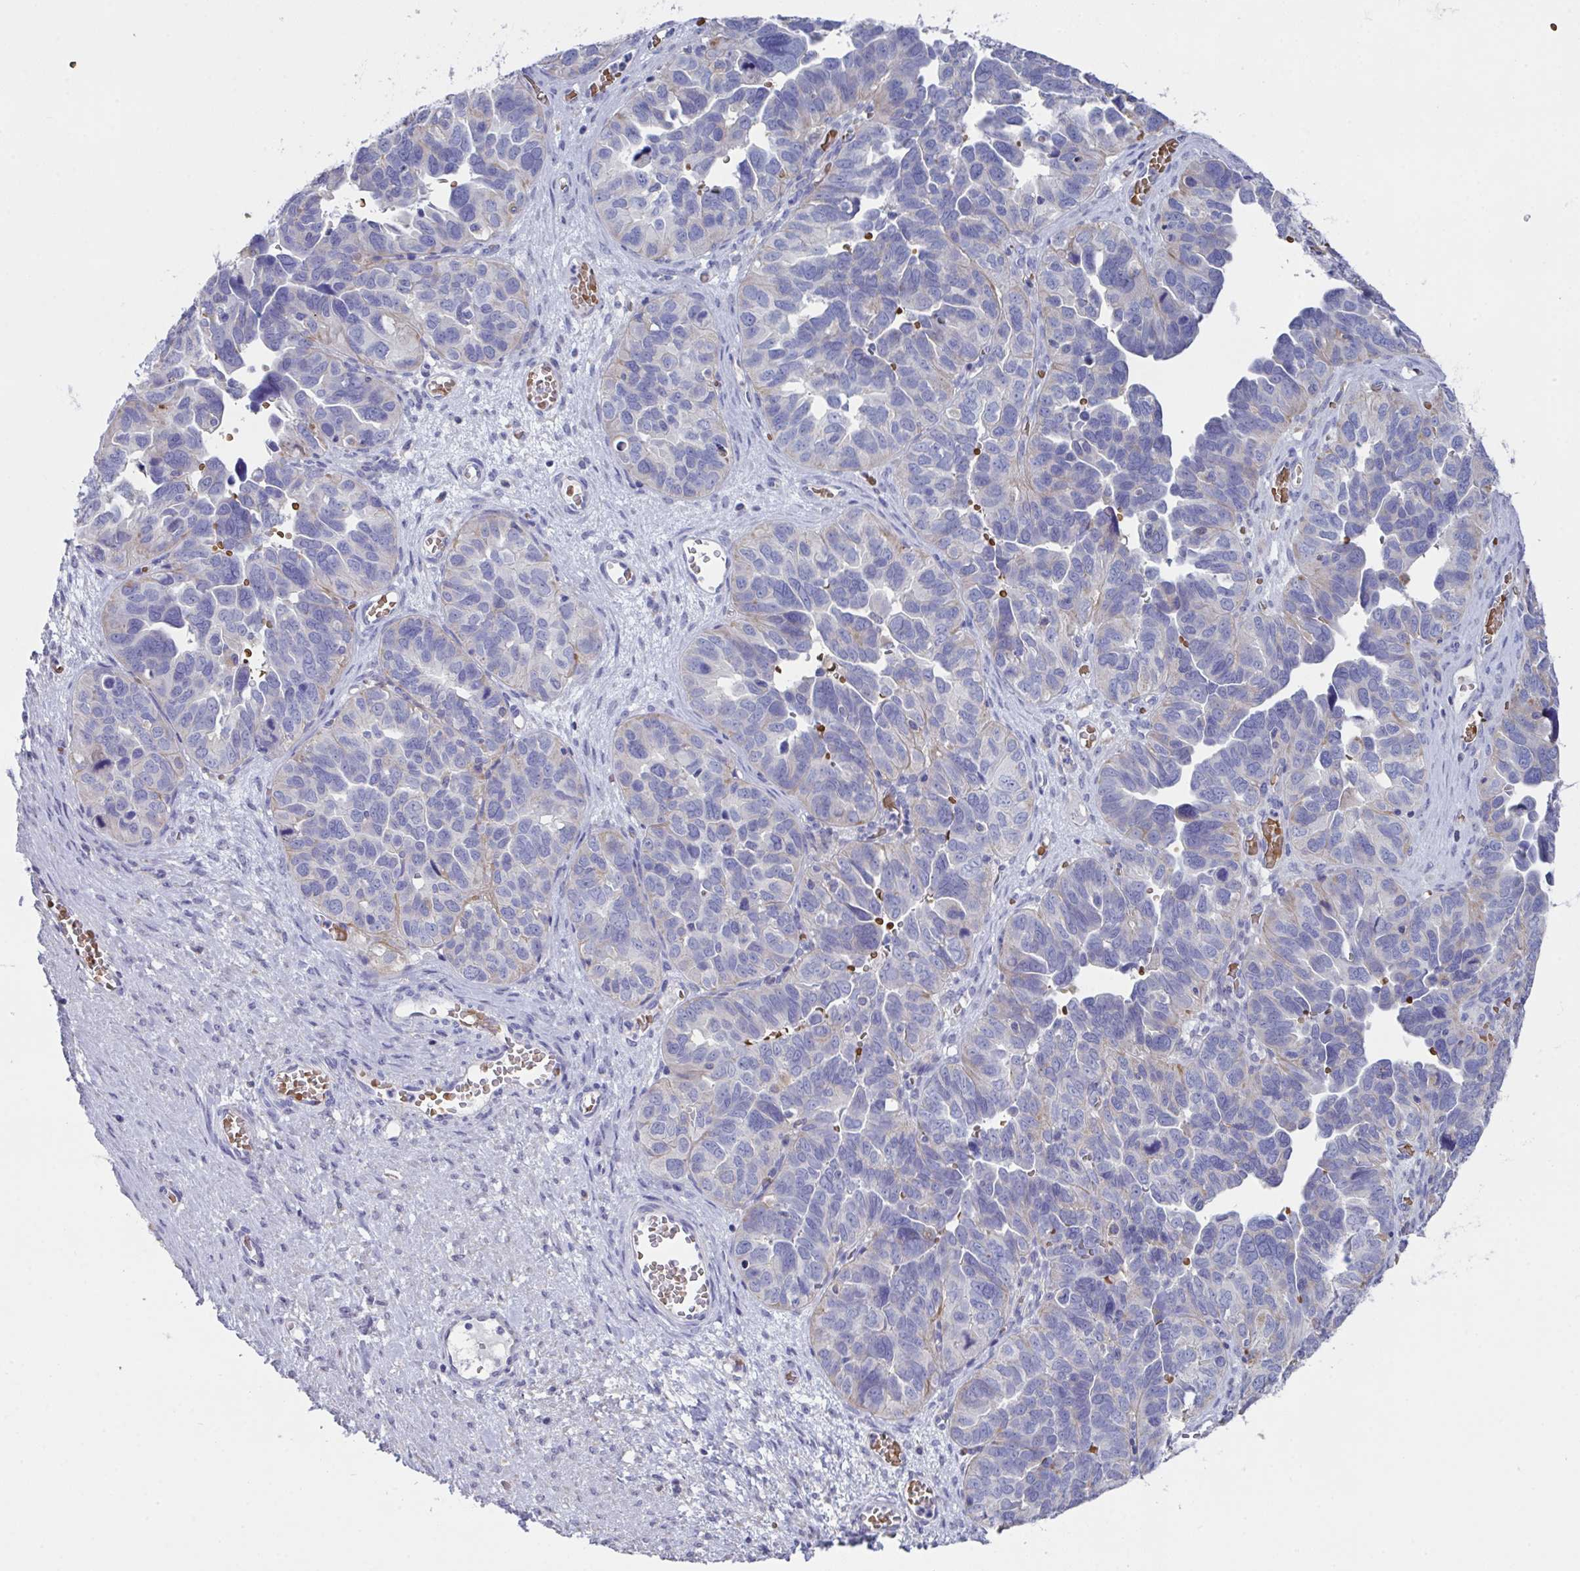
{"staining": {"intensity": "negative", "quantity": "none", "location": "none"}, "tissue": "ovarian cancer", "cell_type": "Tumor cells", "image_type": "cancer", "snomed": [{"axis": "morphology", "description": "Cystadenocarcinoma, serous, NOS"}, {"axis": "topography", "description": "Ovary"}], "caption": "Immunohistochemical staining of serous cystadenocarcinoma (ovarian) shows no significant expression in tumor cells.", "gene": "TFAP2C", "patient": {"sex": "female", "age": 64}}